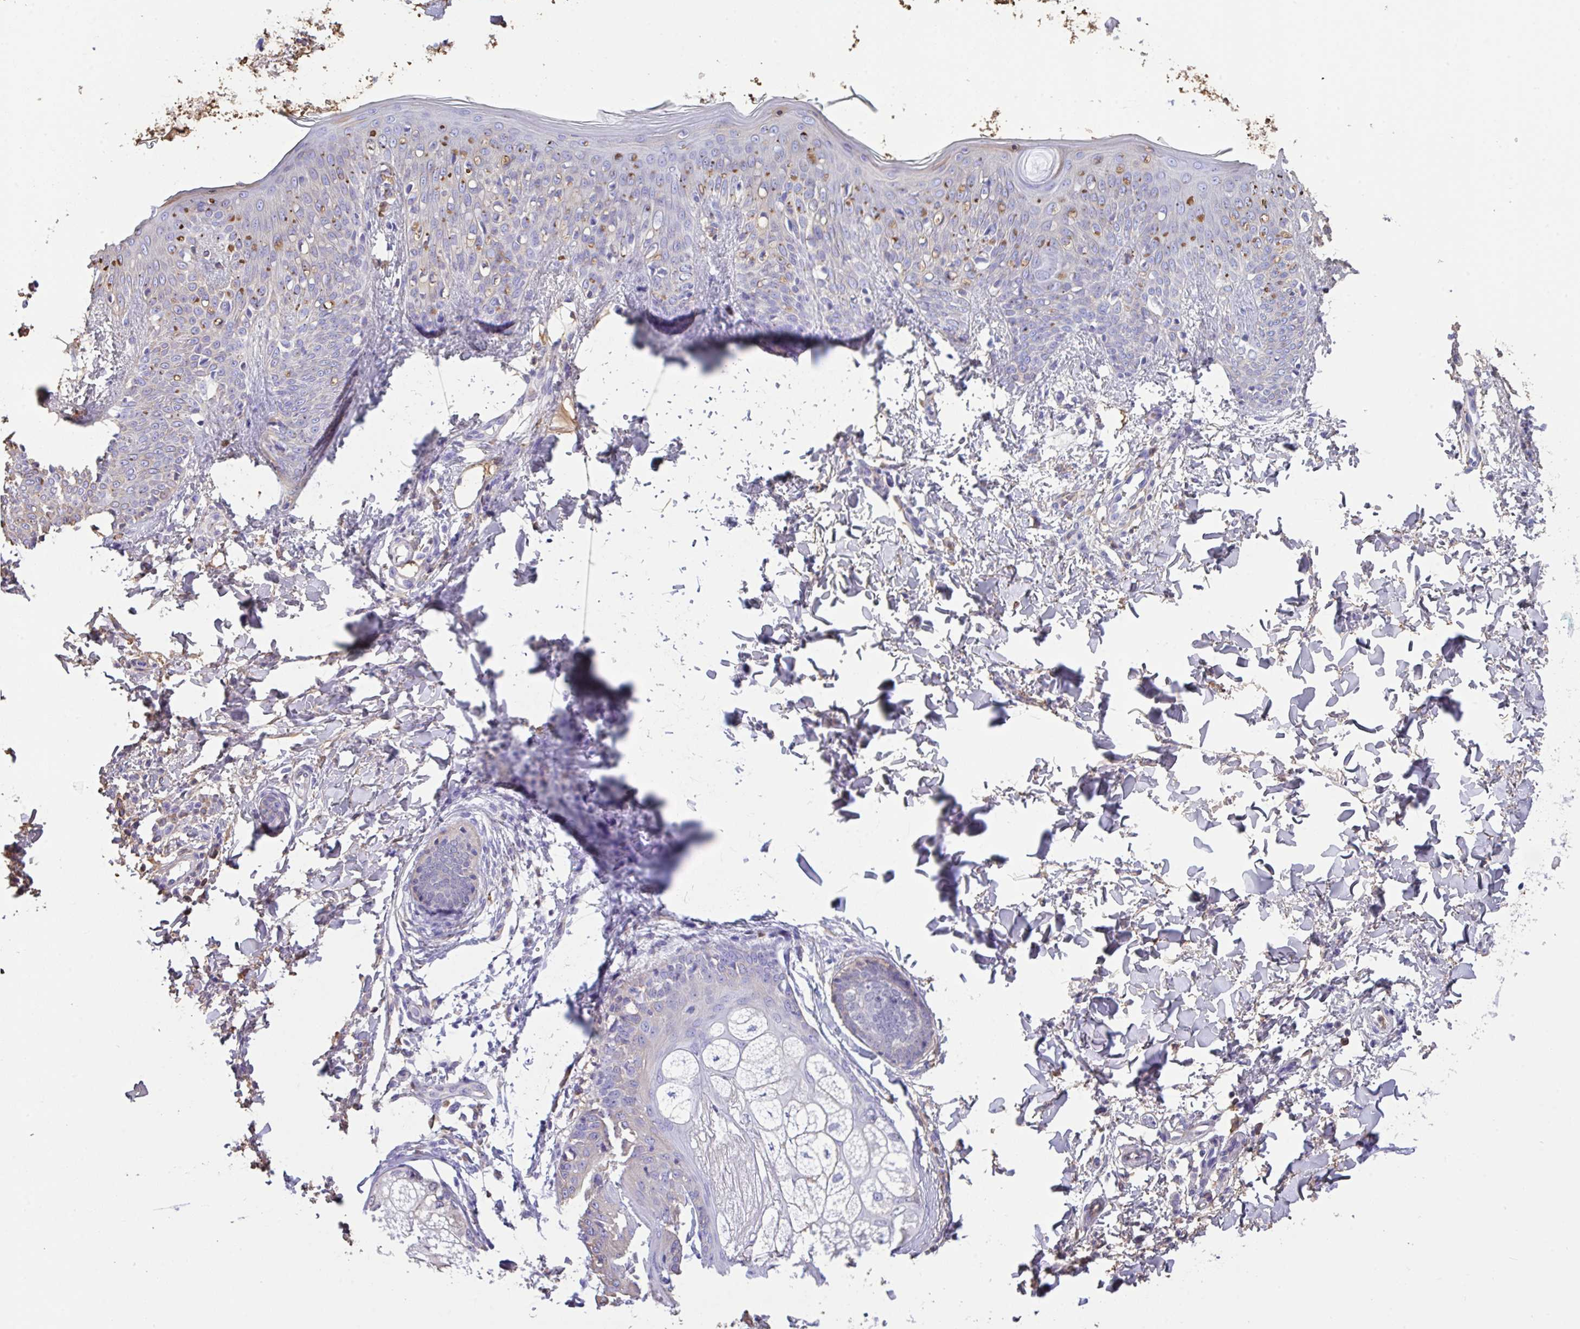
{"staining": {"intensity": "negative", "quantity": "none", "location": "none"}, "tissue": "skin", "cell_type": "Fibroblasts", "image_type": "normal", "snomed": [{"axis": "morphology", "description": "Normal tissue, NOS"}, {"axis": "topography", "description": "Skin"}], "caption": "Human skin stained for a protein using immunohistochemistry reveals no positivity in fibroblasts.", "gene": "HOXC12", "patient": {"sex": "male", "age": 16}}